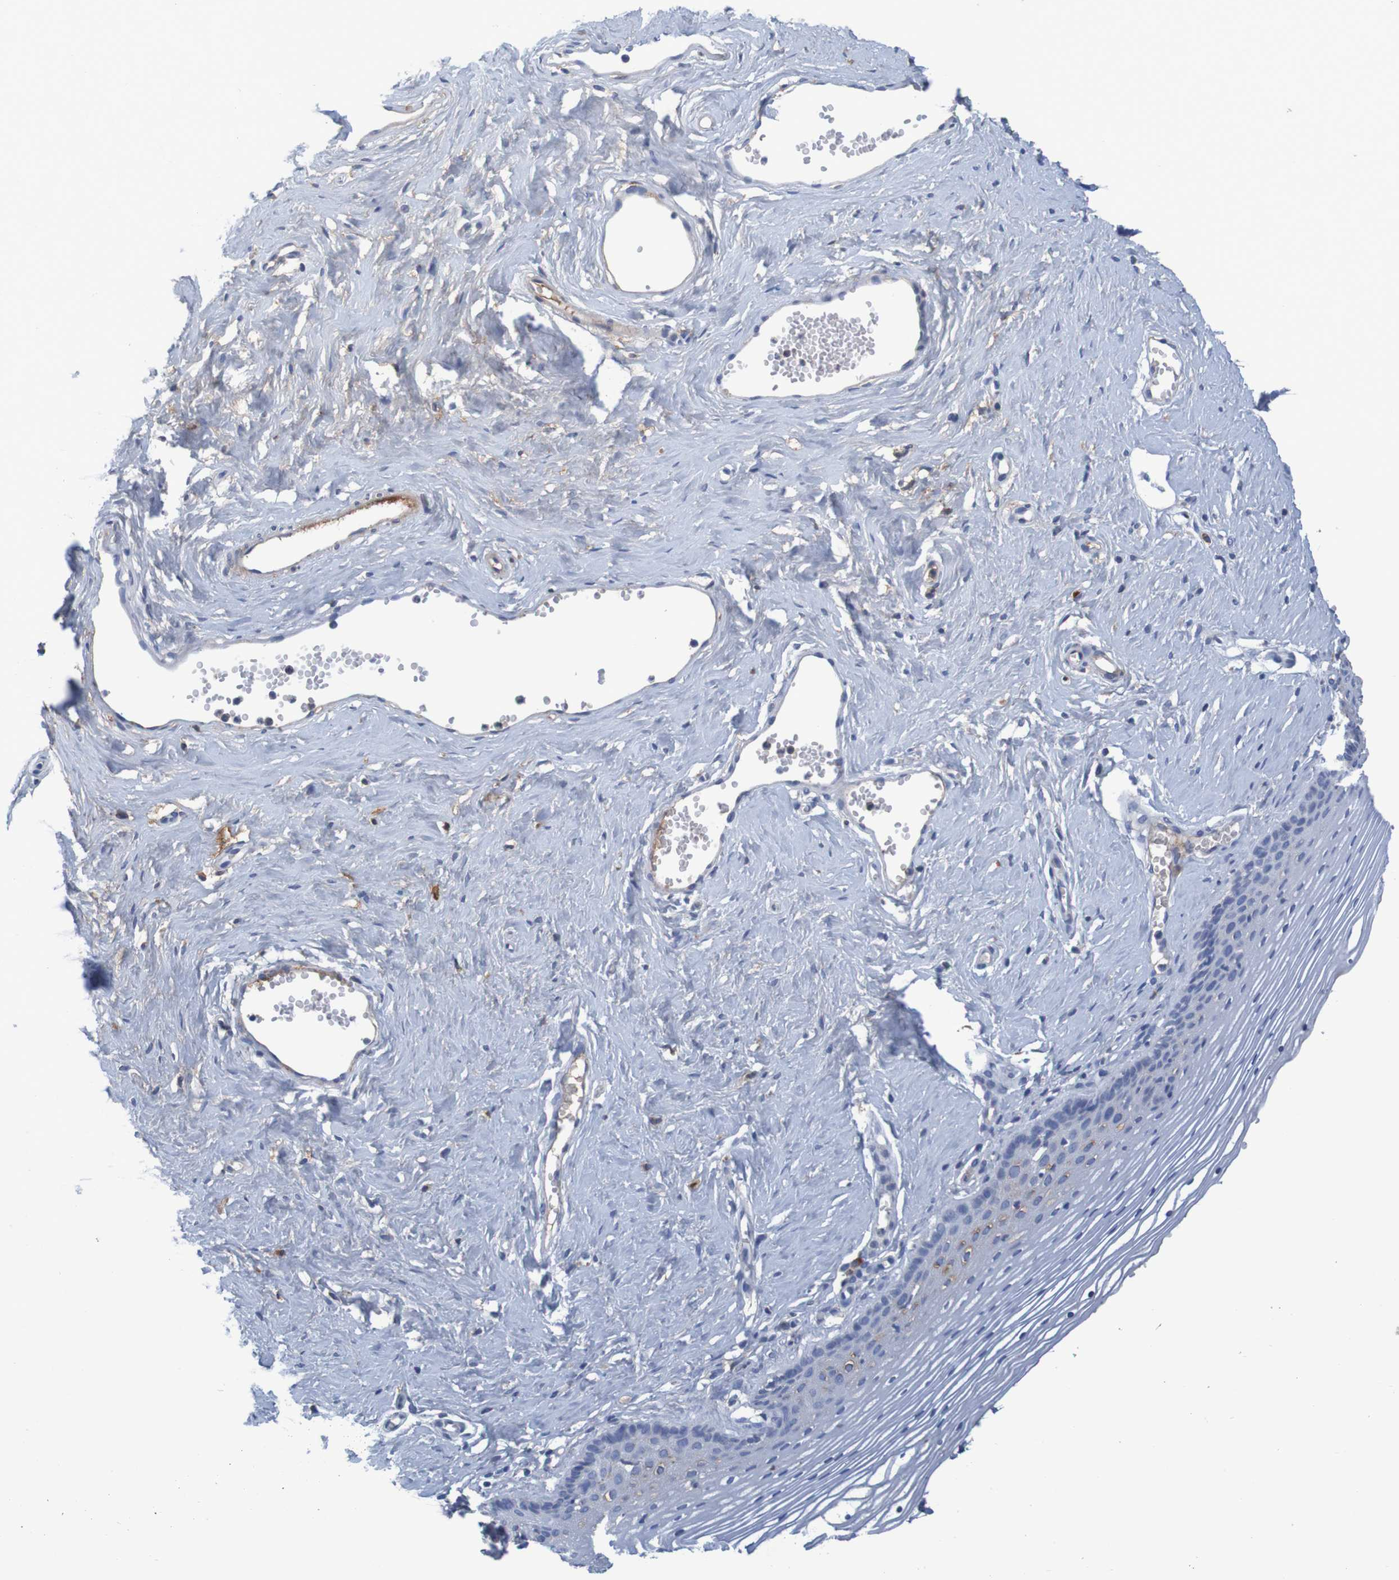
{"staining": {"intensity": "negative", "quantity": "none", "location": "none"}, "tissue": "vagina", "cell_type": "Squamous epithelial cells", "image_type": "normal", "snomed": [{"axis": "morphology", "description": "Normal tissue, NOS"}, {"axis": "topography", "description": "Vagina"}], "caption": "Immunohistochemistry (IHC) of benign vagina exhibits no expression in squamous epithelial cells.", "gene": "LTA", "patient": {"sex": "female", "age": 32}}